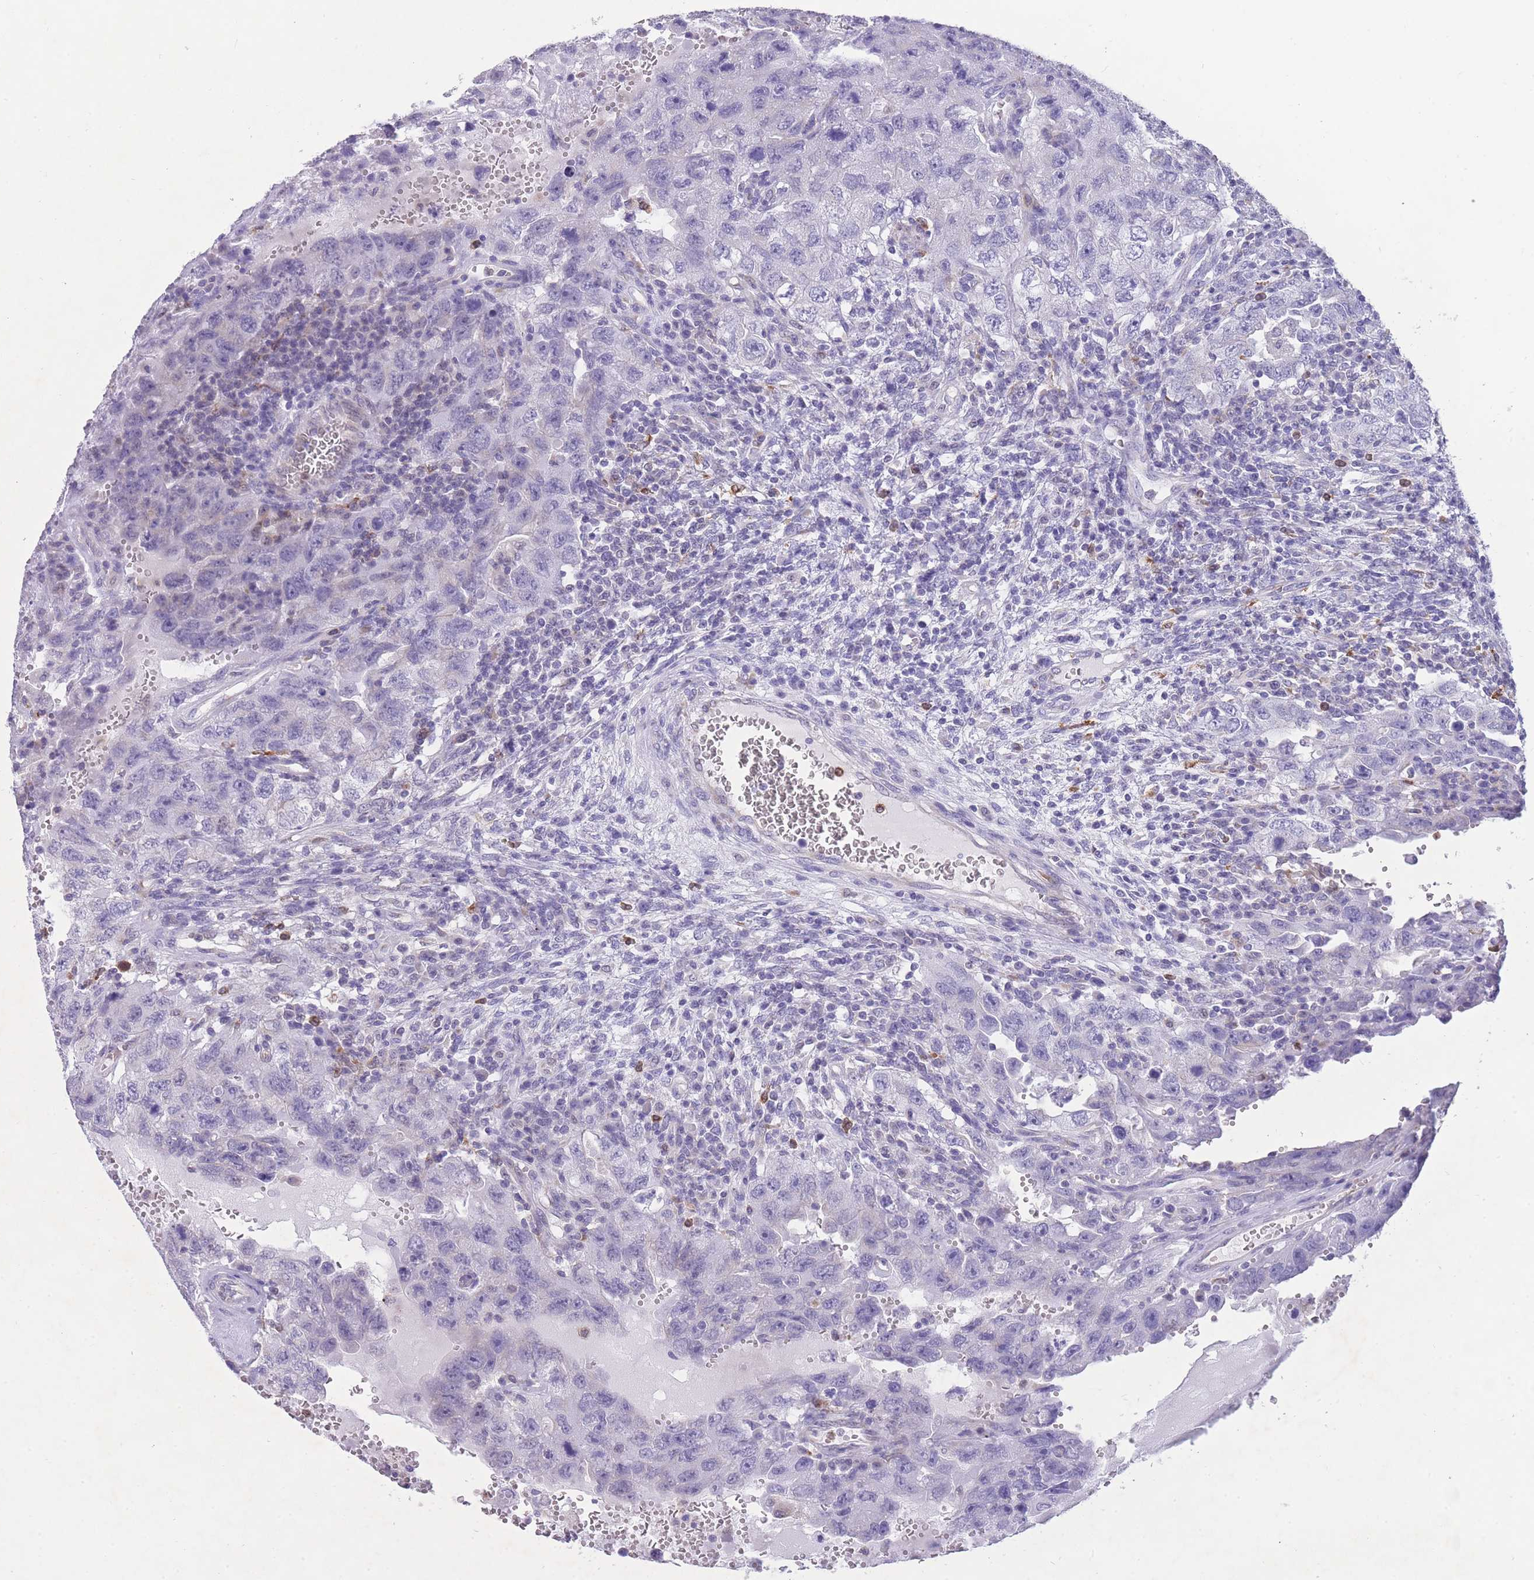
{"staining": {"intensity": "negative", "quantity": "none", "location": "none"}, "tissue": "testis cancer", "cell_type": "Tumor cells", "image_type": "cancer", "snomed": [{"axis": "morphology", "description": "Carcinoma, Embryonal, NOS"}, {"axis": "topography", "description": "Testis"}], "caption": "IHC image of human embryonal carcinoma (testis) stained for a protein (brown), which shows no positivity in tumor cells. (DAB (3,3'-diaminobenzidine) immunohistochemistry (IHC), high magnification).", "gene": "ZNF662", "patient": {"sex": "male", "age": 26}}